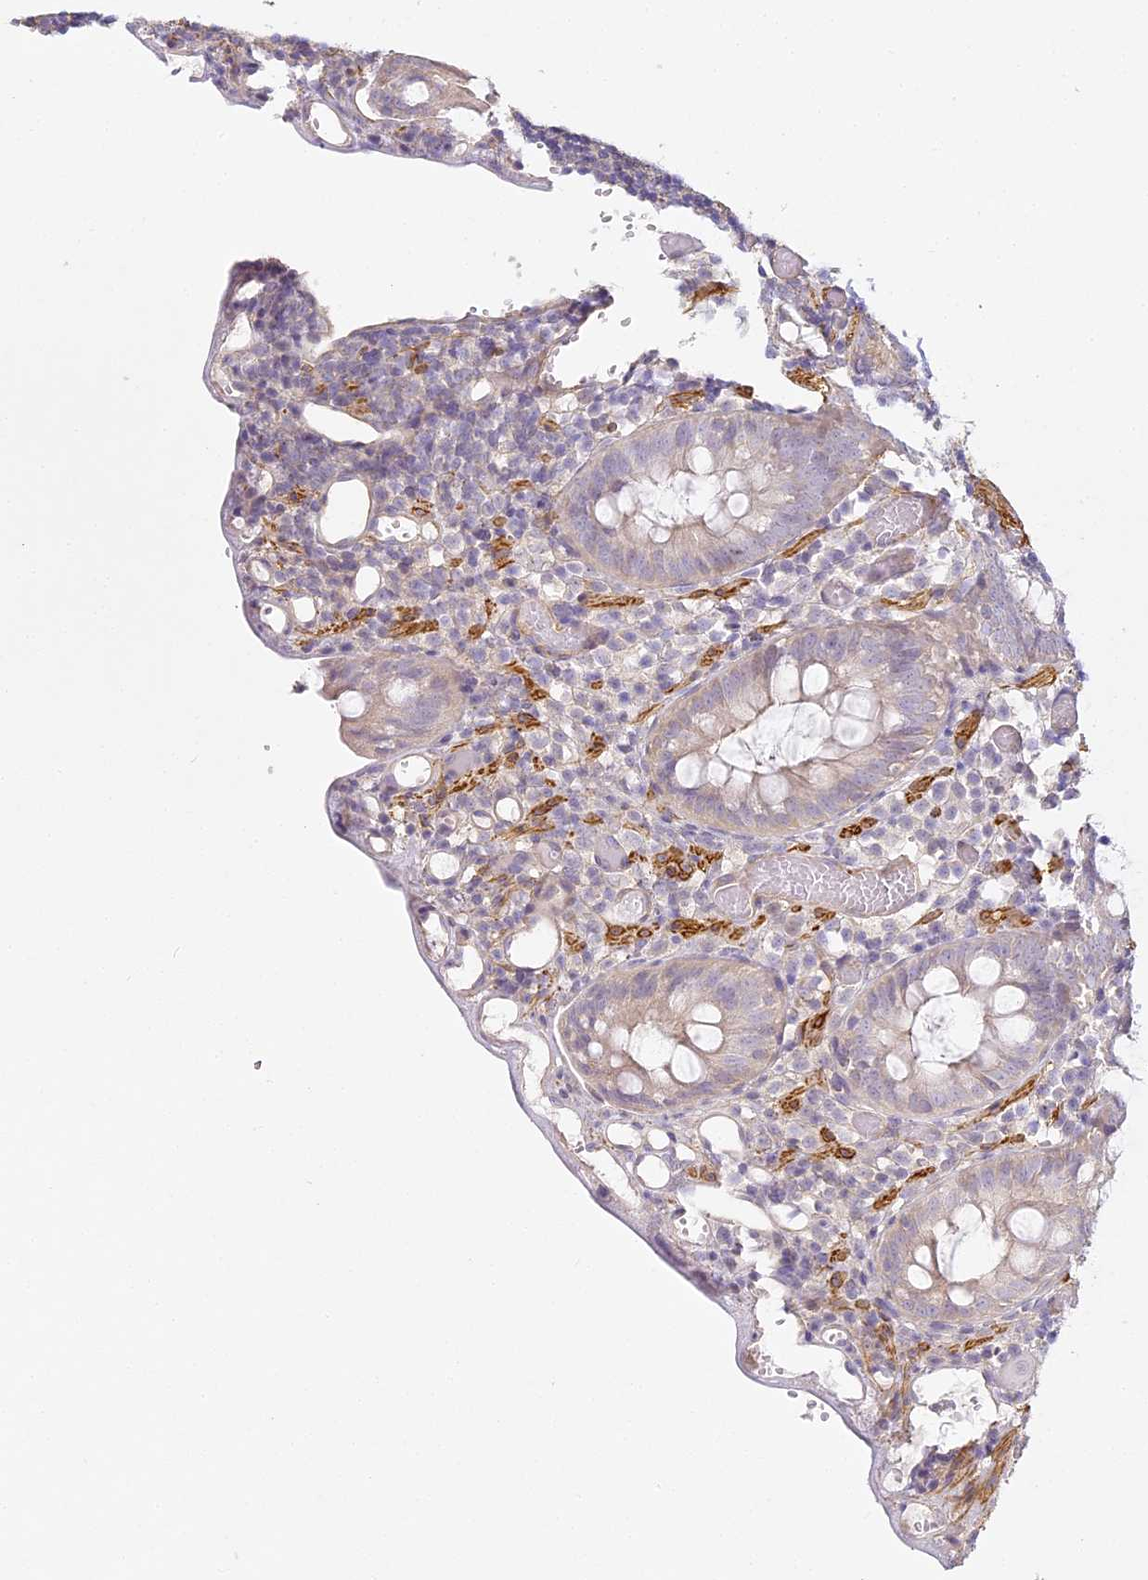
{"staining": {"intensity": "moderate", "quantity": ">75%", "location": "cytoplasmic/membranous"}, "tissue": "colon", "cell_type": "Endothelial cells", "image_type": "normal", "snomed": [{"axis": "morphology", "description": "Normal tissue, NOS"}, {"axis": "topography", "description": "Colon"}], "caption": "Colon stained with a brown dye exhibits moderate cytoplasmic/membranous positive expression in approximately >75% of endothelial cells.", "gene": "MED28", "patient": {"sex": "male", "age": 14}}